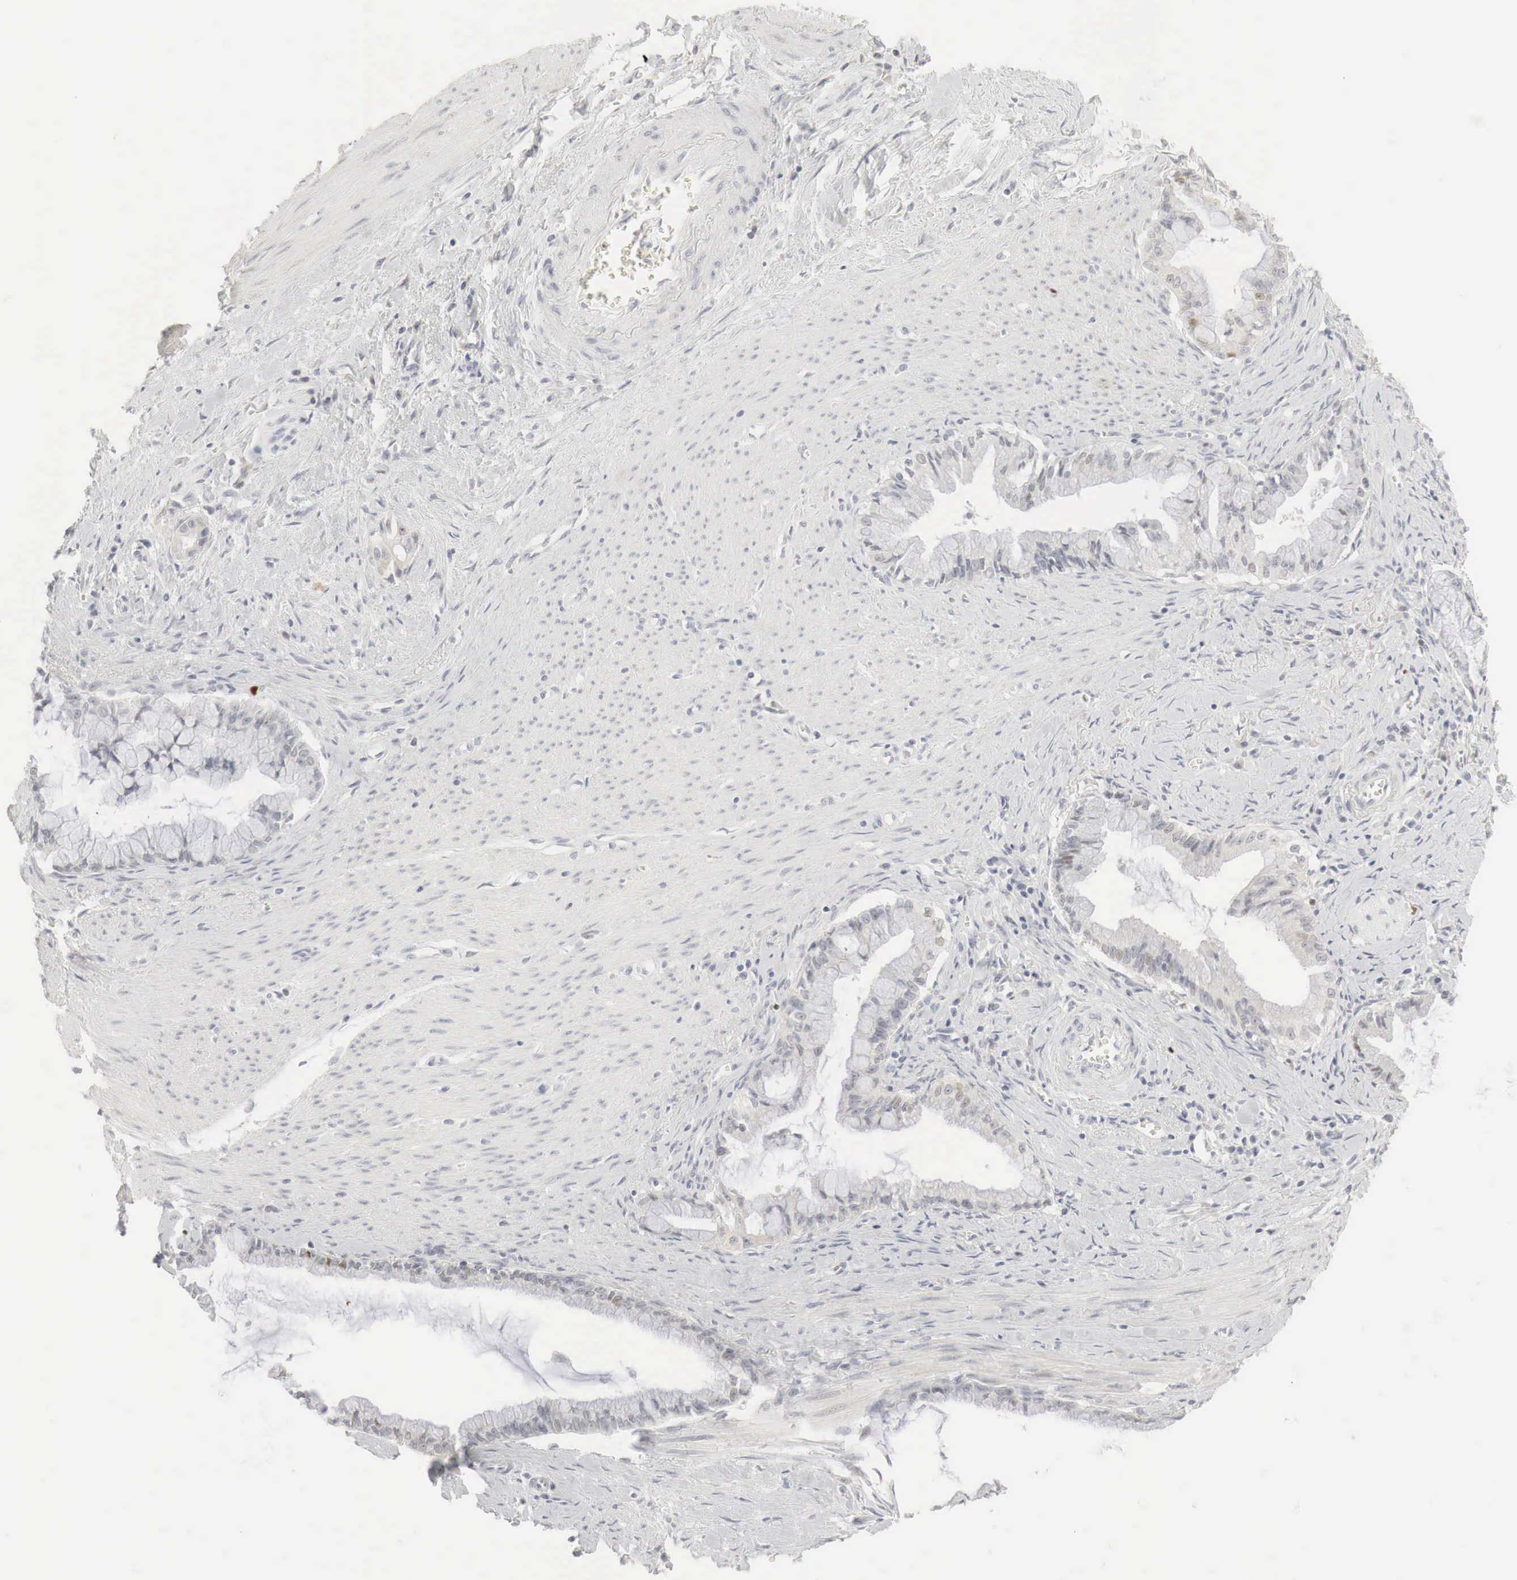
{"staining": {"intensity": "weak", "quantity": "<25%", "location": "nuclear"}, "tissue": "pancreatic cancer", "cell_type": "Tumor cells", "image_type": "cancer", "snomed": [{"axis": "morphology", "description": "Adenocarcinoma, NOS"}, {"axis": "topography", "description": "Pancreas"}], "caption": "This is an IHC micrograph of pancreatic cancer (adenocarcinoma). There is no expression in tumor cells.", "gene": "TP63", "patient": {"sex": "male", "age": 59}}